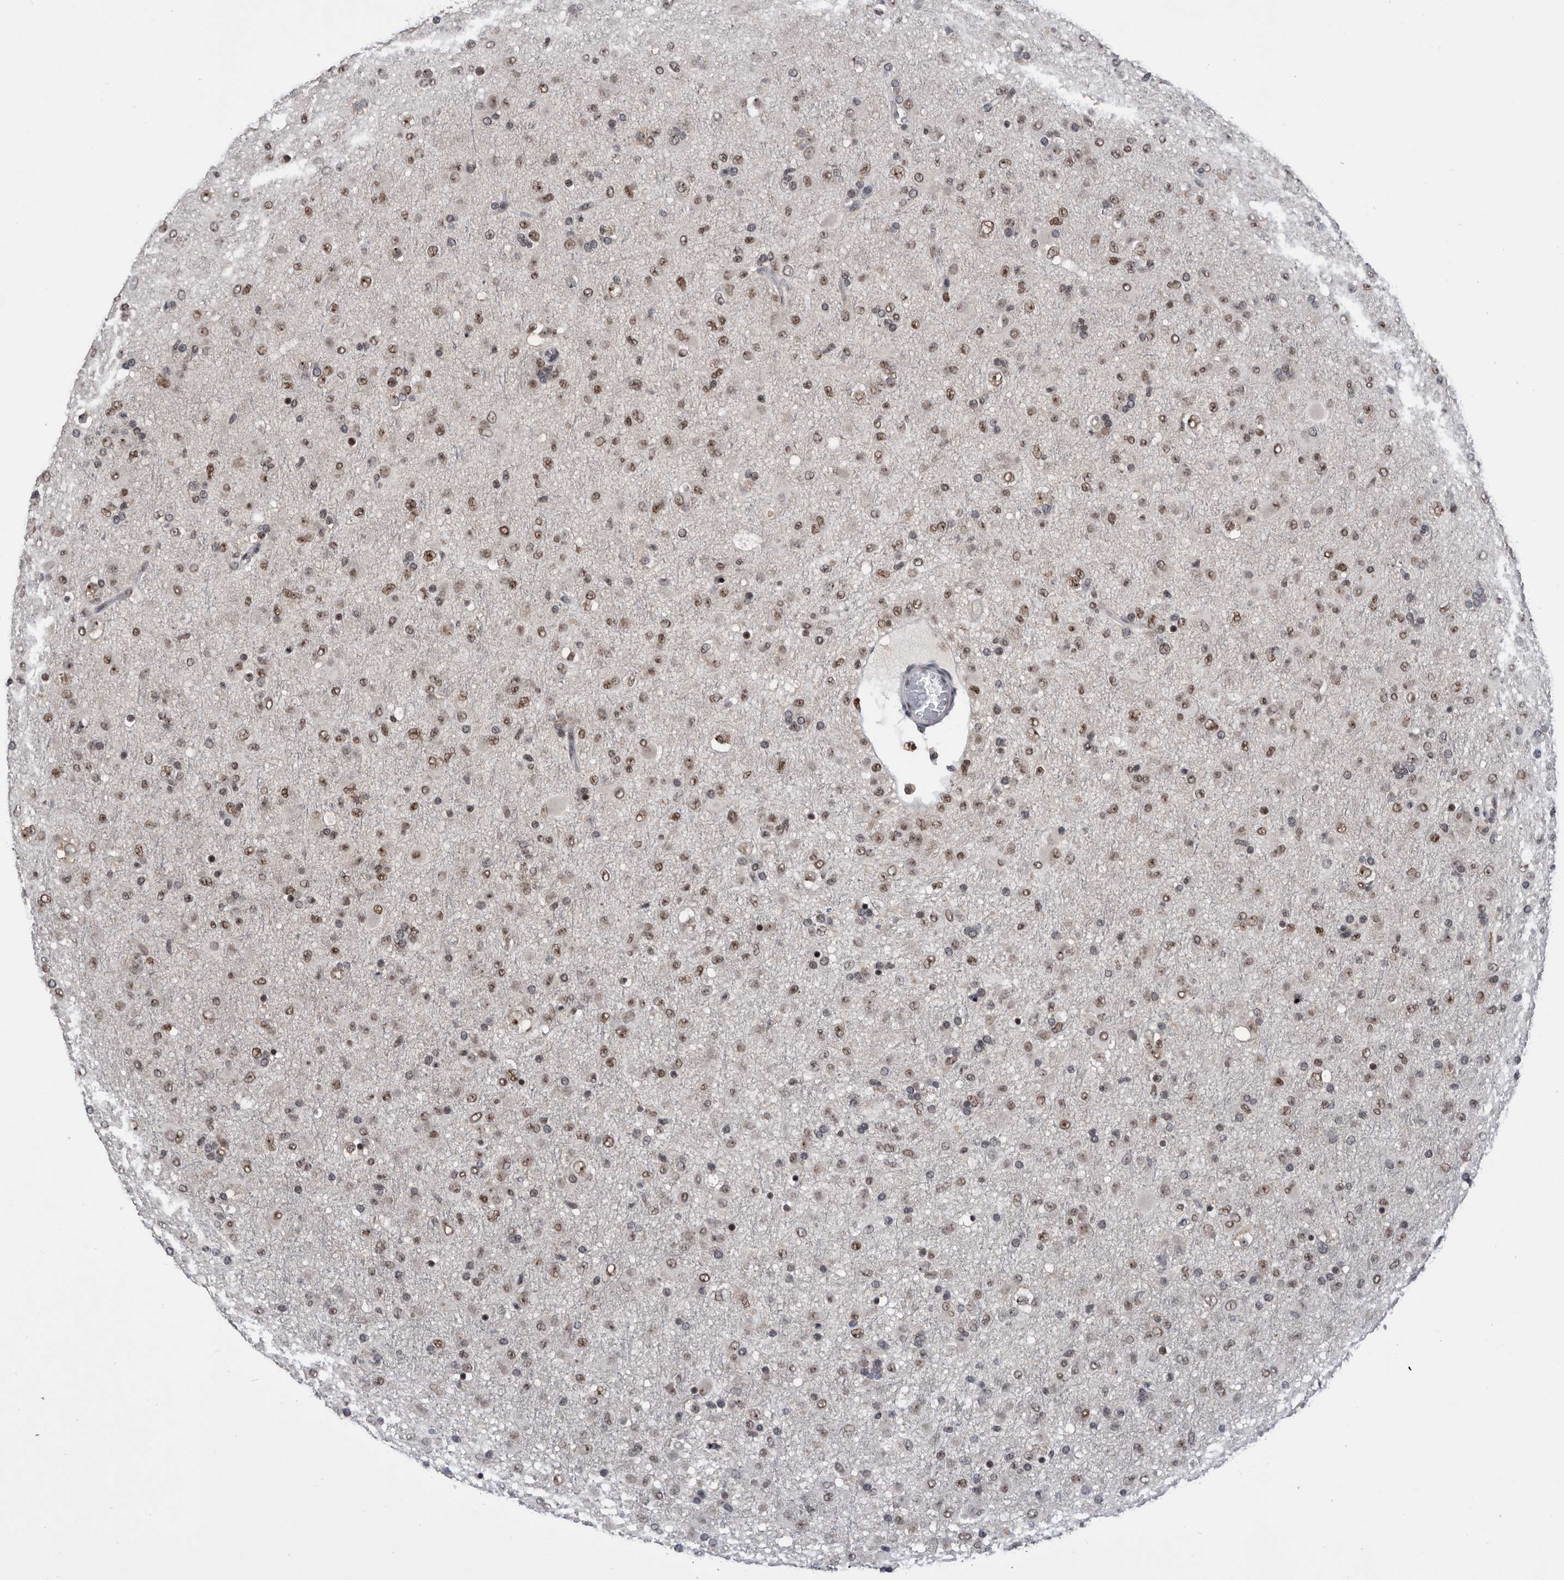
{"staining": {"intensity": "moderate", "quantity": ">75%", "location": "nuclear"}, "tissue": "glioma", "cell_type": "Tumor cells", "image_type": "cancer", "snomed": [{"axis": "morphology", "description": "Glioma, malignant, Low grade"}, {"axis": "topography", "description": "Brain"}], "caption": "Glioma tissue reveals moderate nuclear staining in approximately >75% of tumor cells, visualized by immunohistochemistry.", "gene": "ZNF260", "patient": {"sex": "male", "age": 65}}